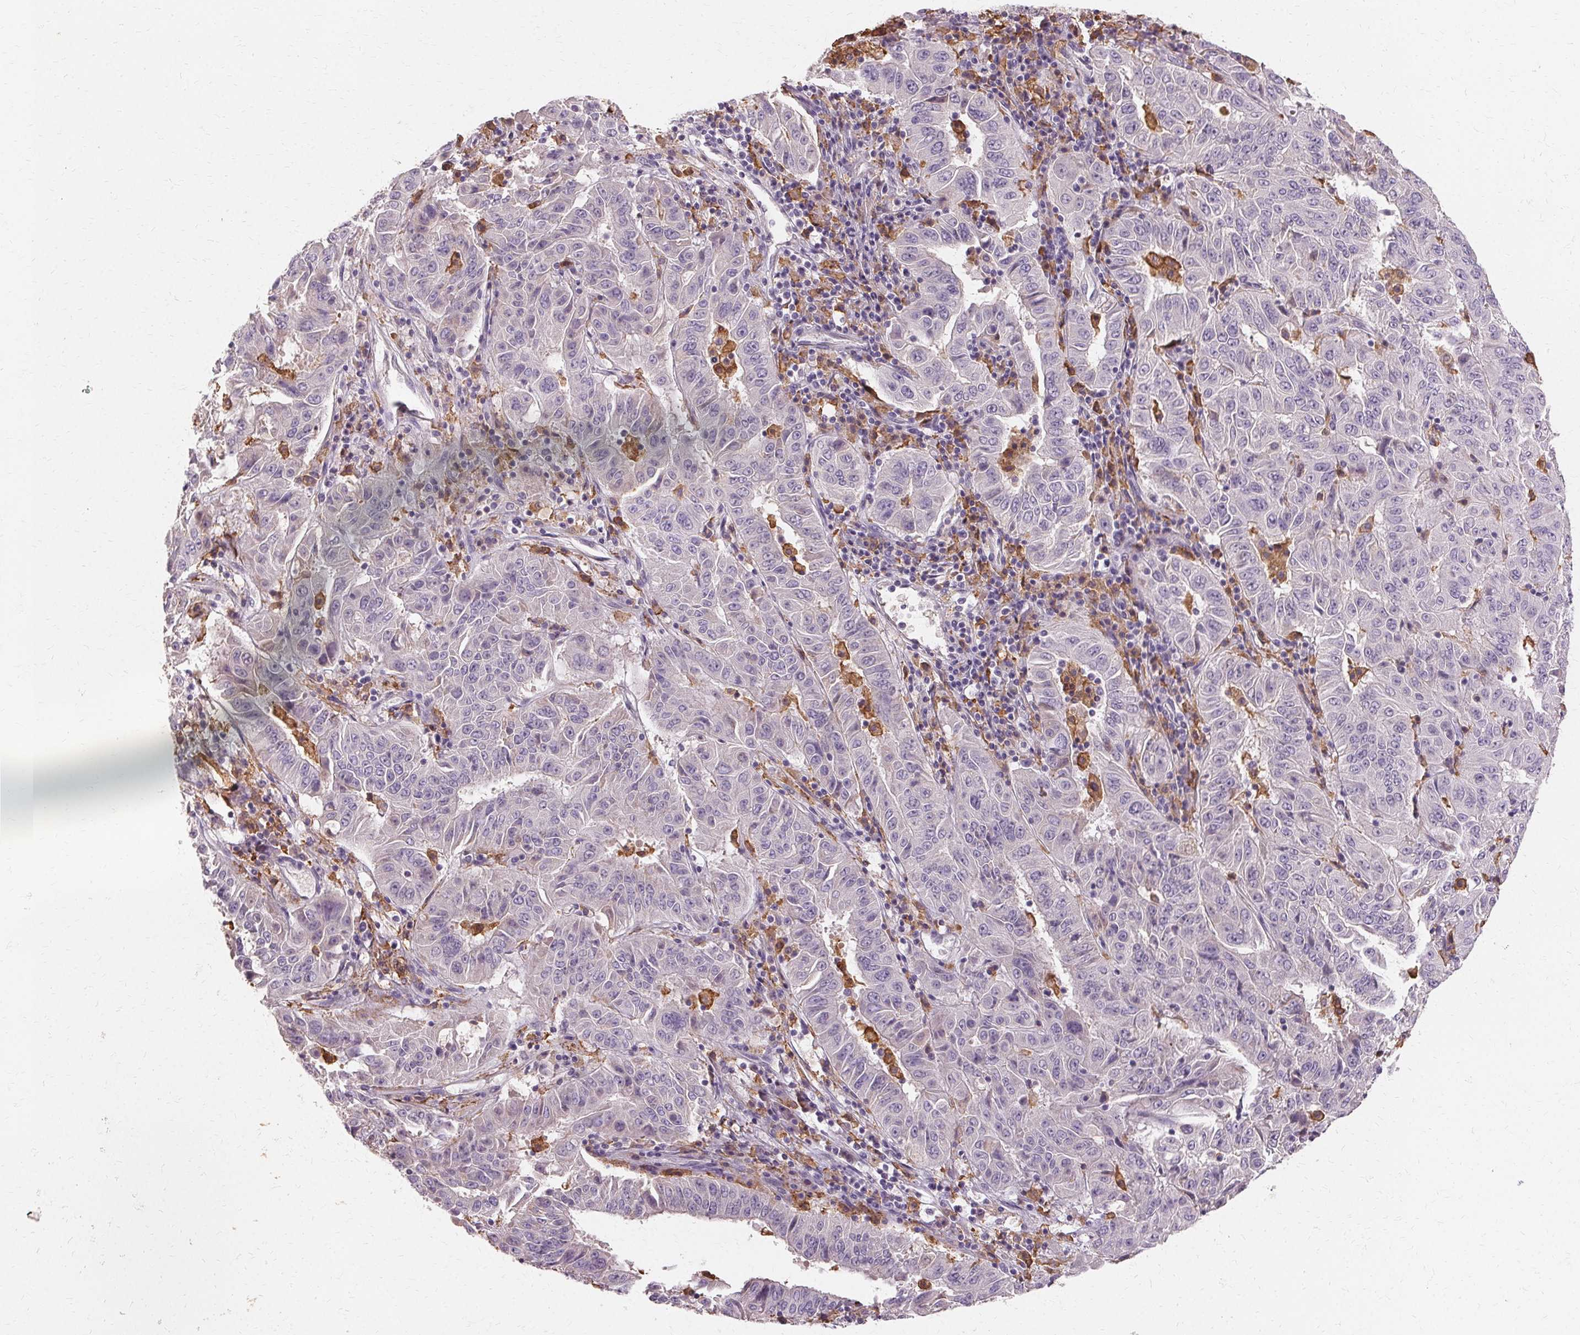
{"staining": {"intensity": "negative", "quantity": "none", "location": "none"}, "tissue": "pancreatic cancer", "cell_type": "Tumor cells", "image_type": "cancer", "snomed": [{"axis": "morphology", "description": "Adenocarcinoma, NOS"}, {"axis": "topography", "description": "Pancreas"}], "caption": "An immunohistochemistry (IHC) image of adenocarcinoma (pancreatic) is shown. There is no staining in tumor cells of adenocarcinoma (pancreatic).", "gene": "IFNGR1", "patient": {"sex": "male", "age": 63}}